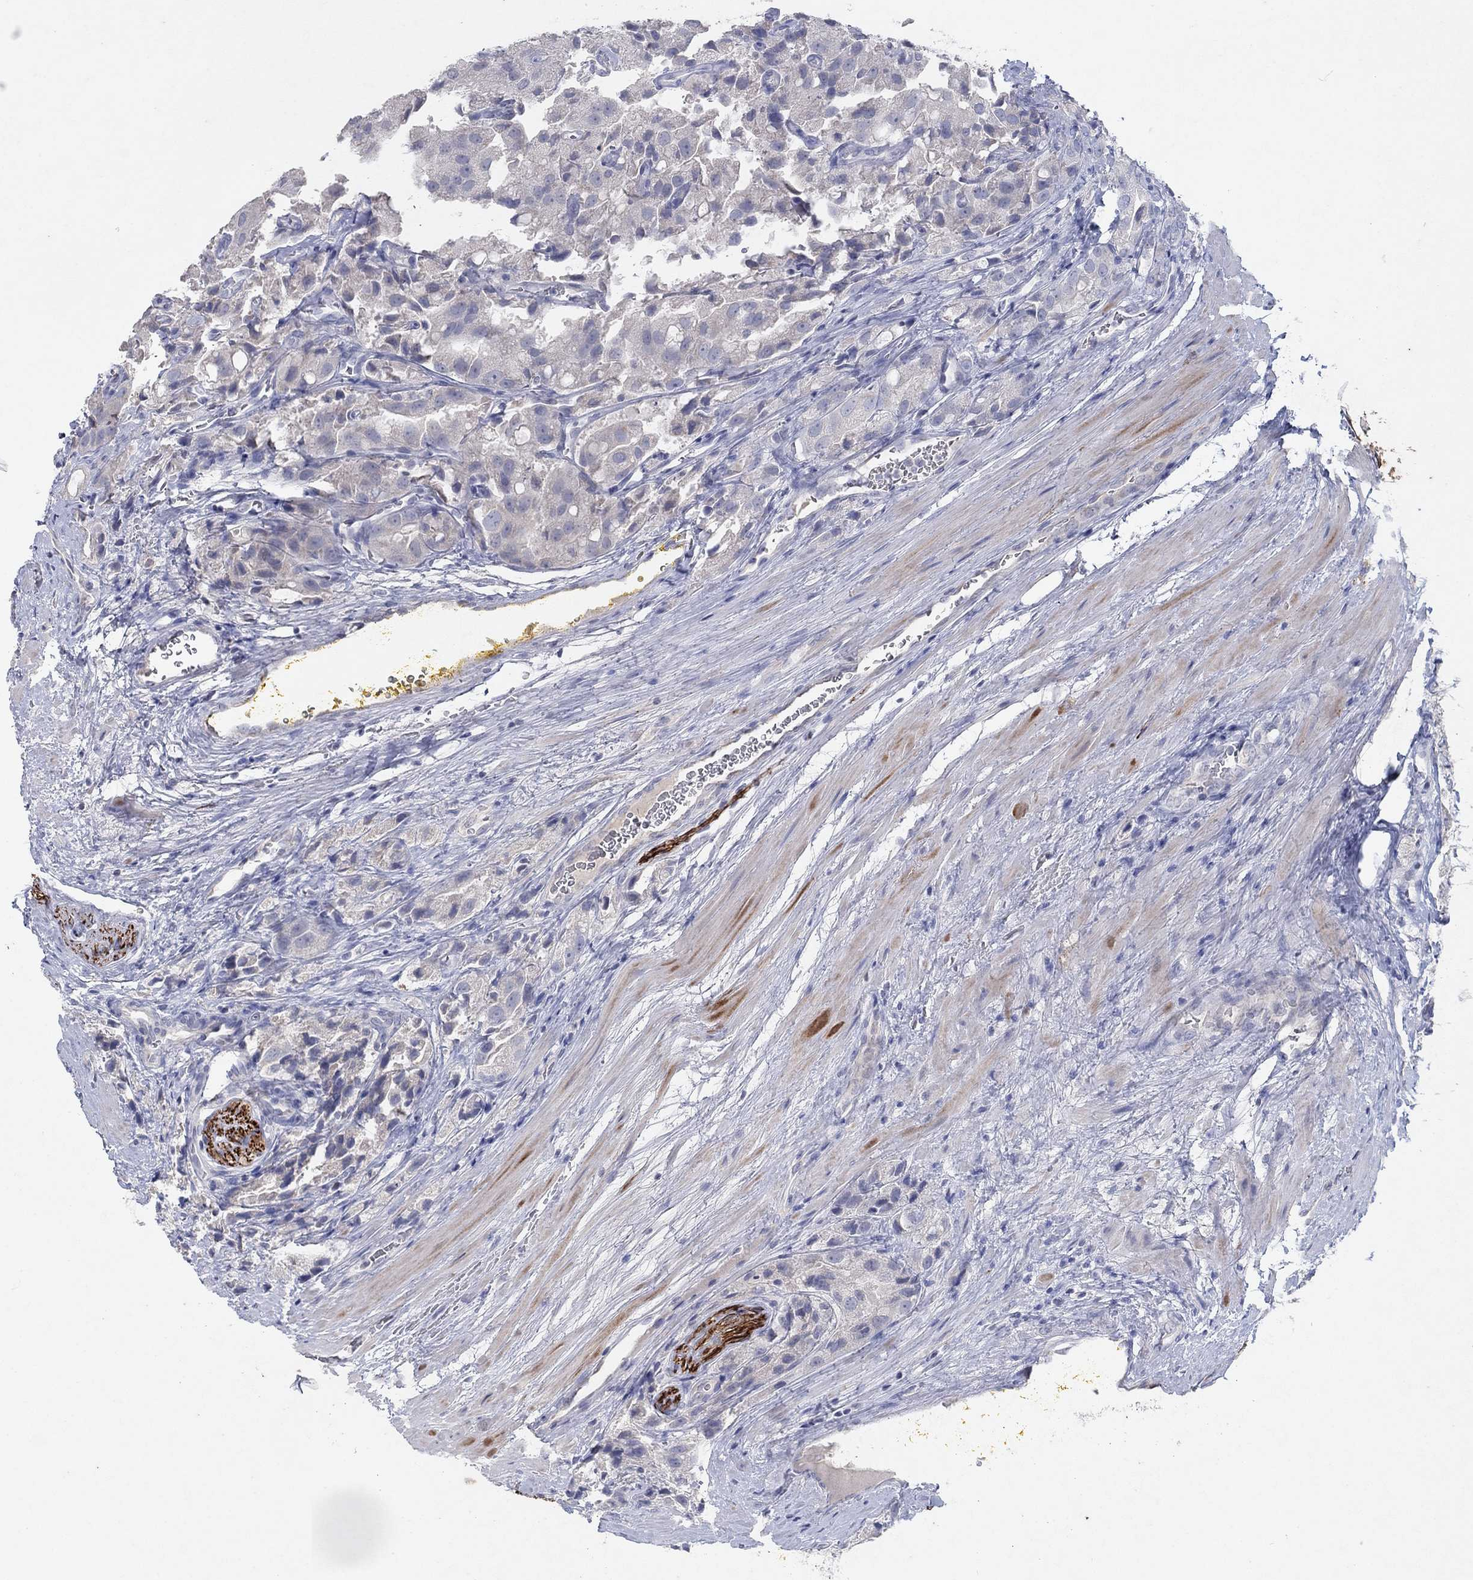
{"staining": {"intensity": "negative", "quantity": "none", "location": "none"}, "tissue": "prostate cancer", "cell_type": "Tumor cells", "image_type": "cancer", "snomed": [{"axis": "morphology", "description": "Adenocarcinoma, NOS"}, {"axis": "topography", "description": "Prostate and seminal vesicle, NOS"}, {"axis": "topography", "description": "Prostate"}], "caption": "Human prostate cancer (adenocarcinoma) stained for a protein using immunohistochemistry demonstrates no expression in tumor cells.", "gene": "KRT40", "patient": {"sex": "male", "age": 67}}